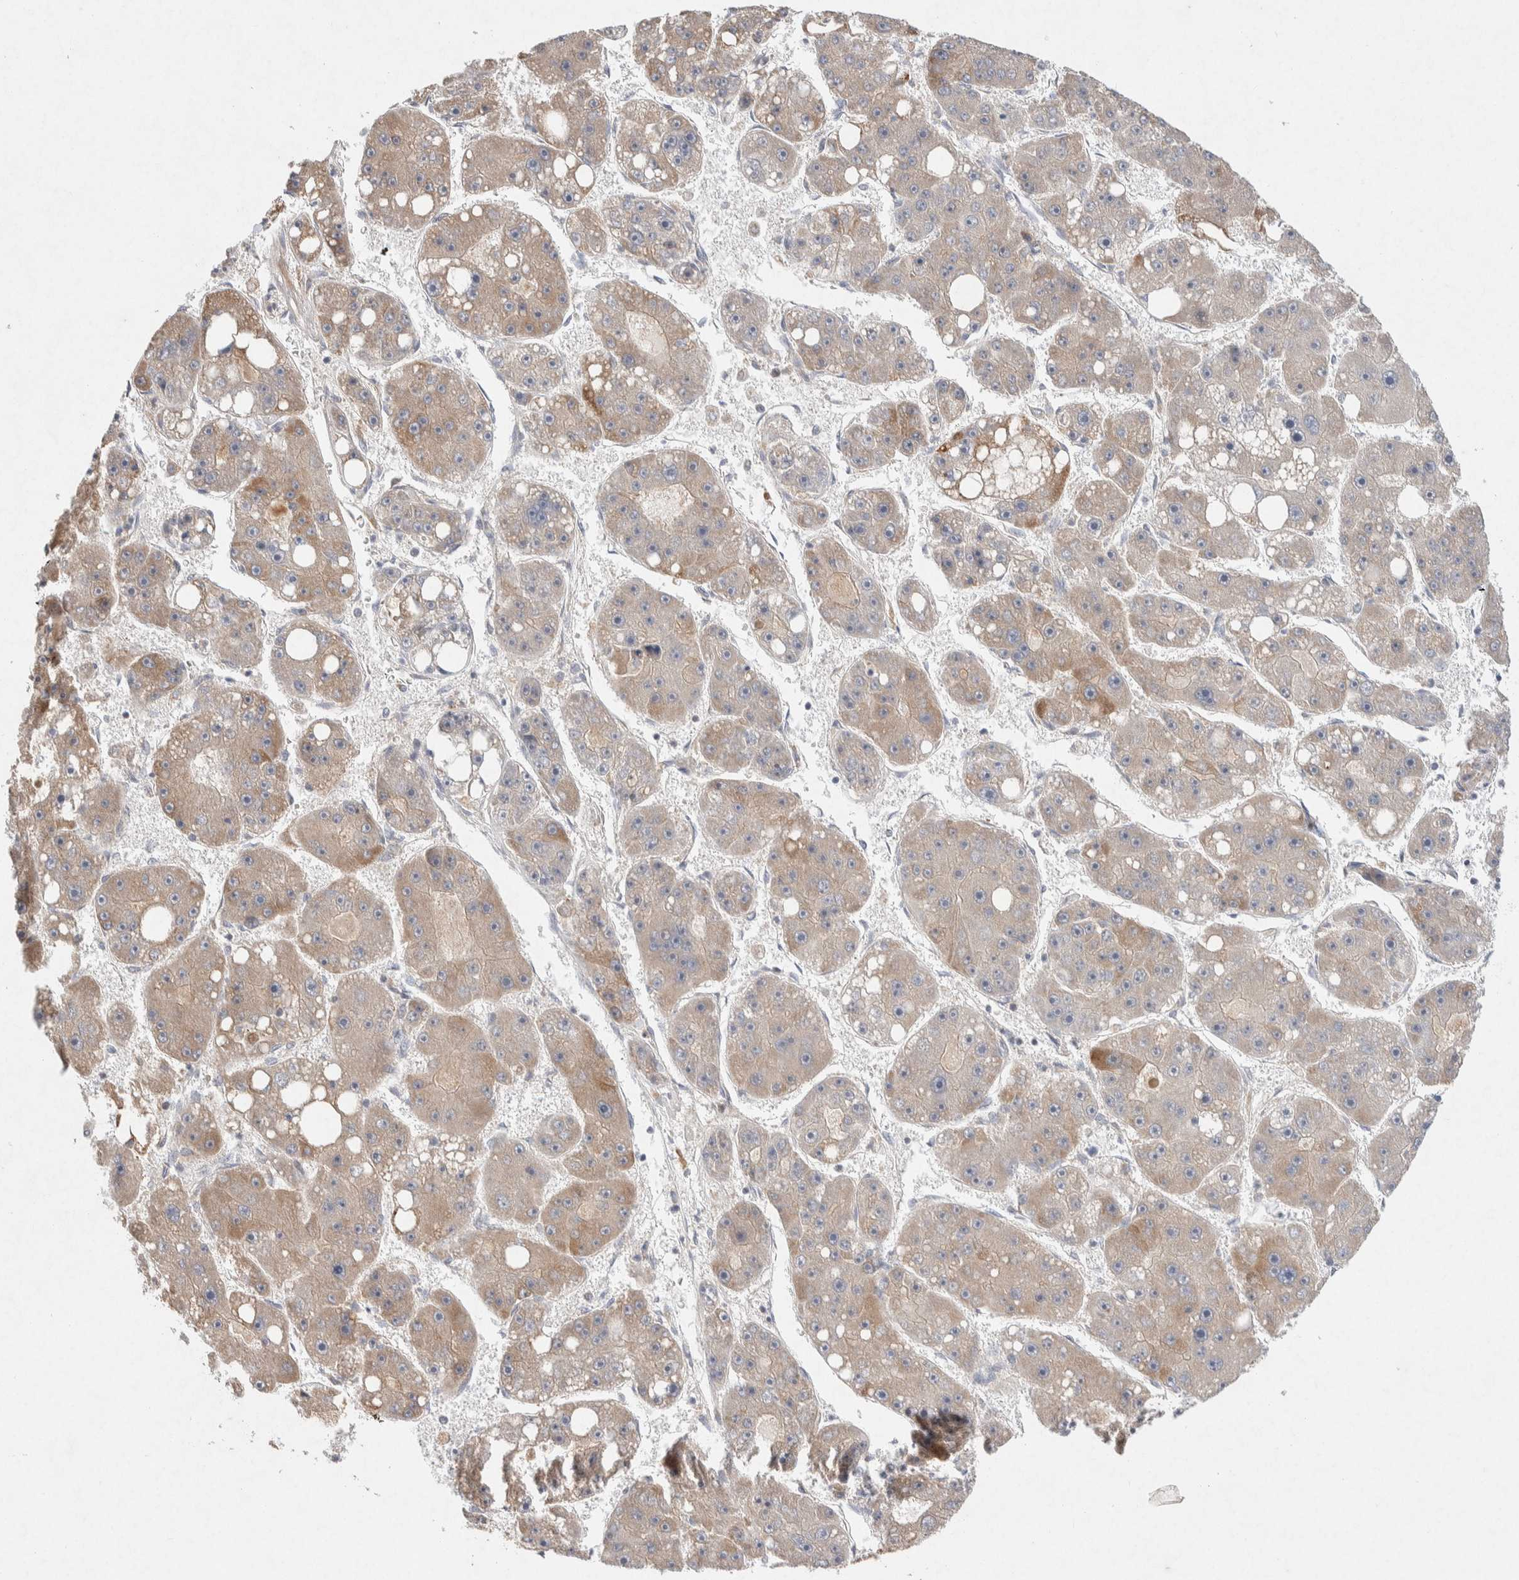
{"staining": {"intensity": "weak", "quantity": ">75%", "location": "cytoplasmic/membranous"}, "tissue": "liver cancer", "cell_type": "Tumor cells", "image_type": "cancer", "snomed": [{"axis": "morphology", "description": "Carcinoma, Hepatocellular, NOS"}, {"axis": "topography", "description": "Liver"}], "caption": "Liver hepatocellular carcinoma stained for a protein demonstrates weak cytoplasmic/membranous positivity in tumor cells.", "gene": "CMTM4", "patient": {"sex": "female", "age": 61}}